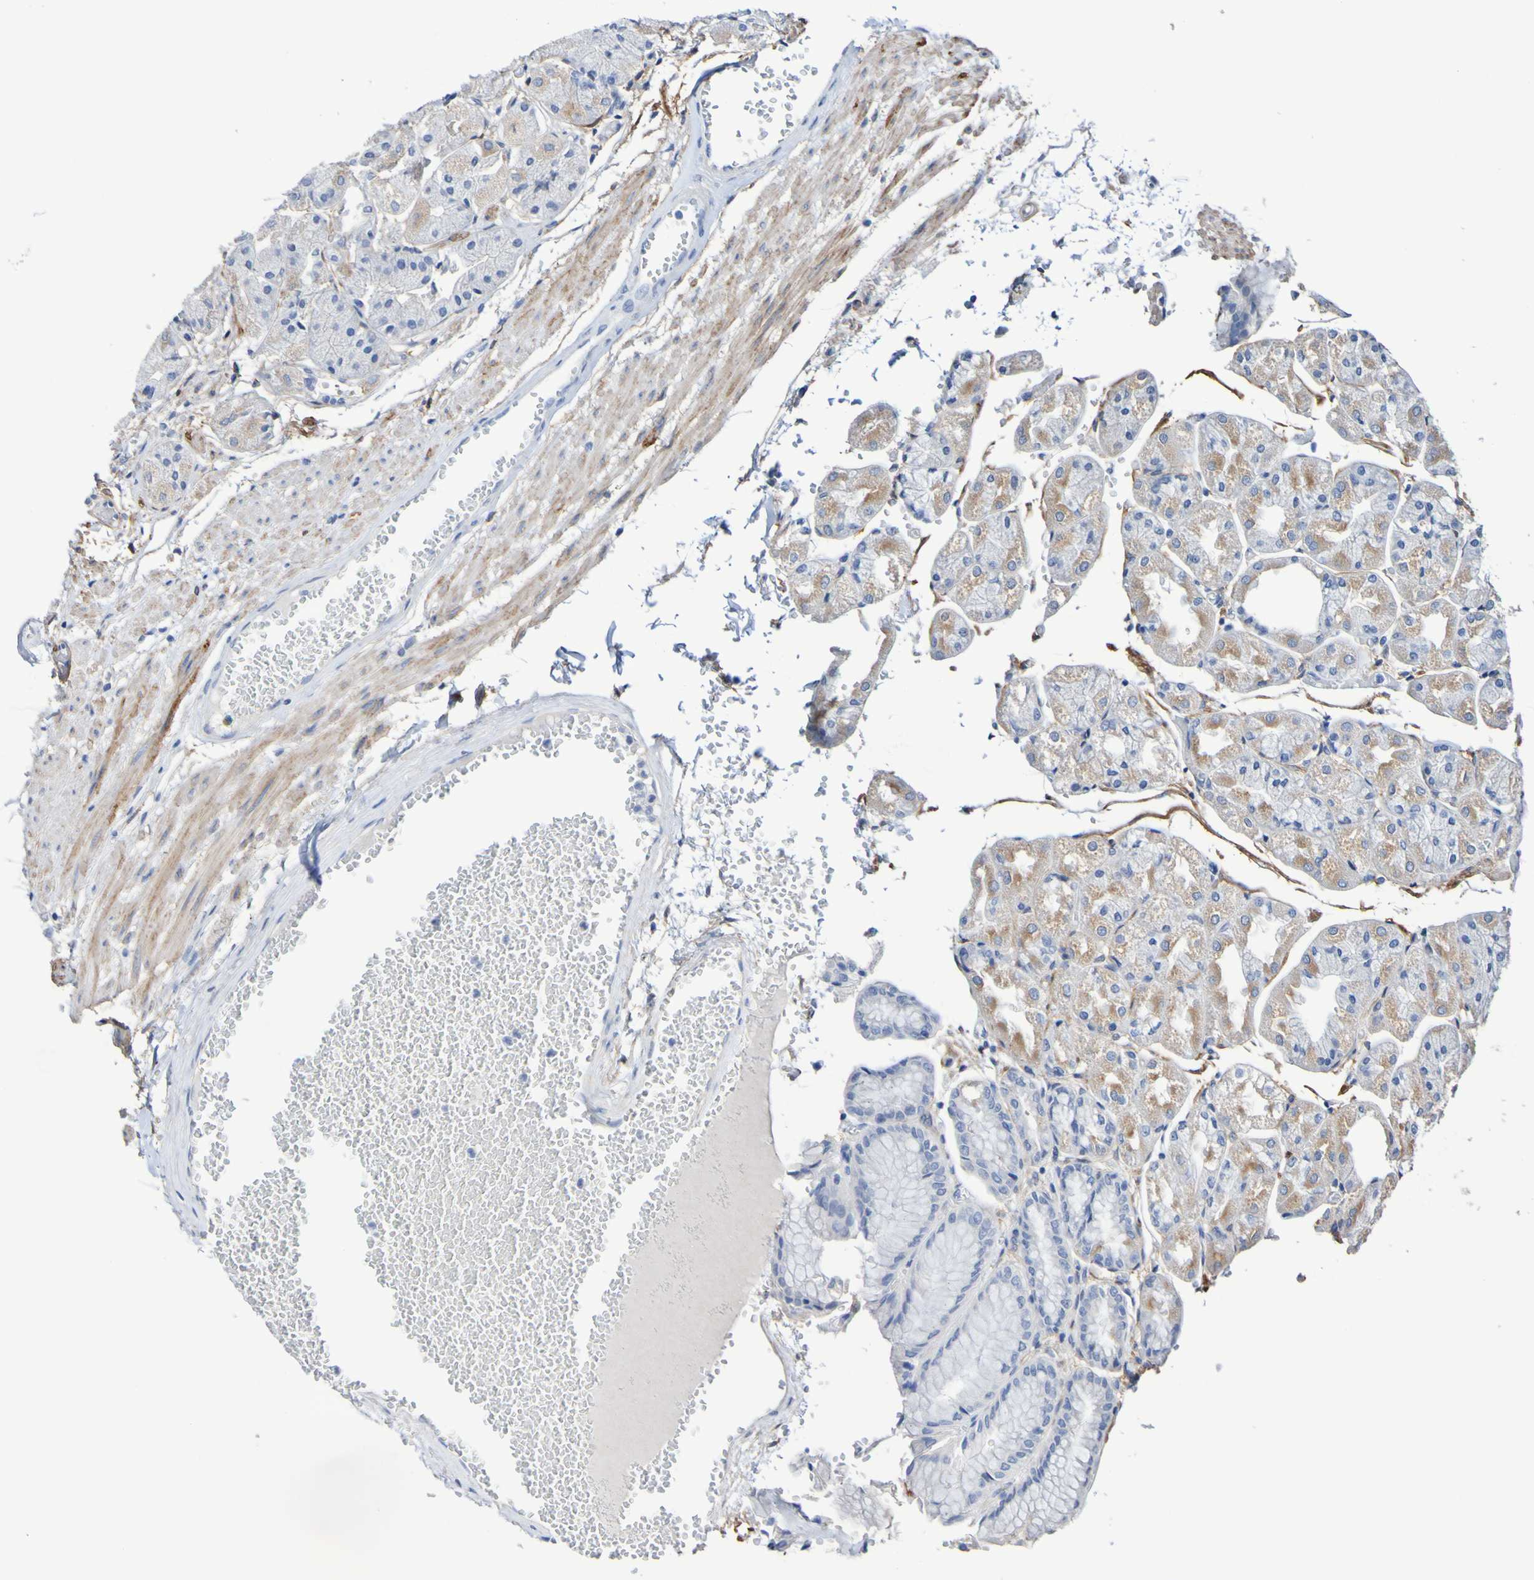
{"staining": {"intensity": "weak", "quantity": "25%-75%", "location": "cytoplasmic/membranous"}, "tissue": "stomach", "cell_type": "Glandular cells", "image_type": "normal", "snomed": [{"axis": "morphology", "description": "Normal tissue, NOS"}, {"axis": "topography", "description": "Stomach, upper"}], "caption": "High-power microscopy captured an IHC histopathology image of unremarkable stomach, revealing weak cytoplasmic/membranous staining in about 25%-75% of glandular cells.", "gene": "SGCB", "patient": {"sex": "male", "age": 72}}